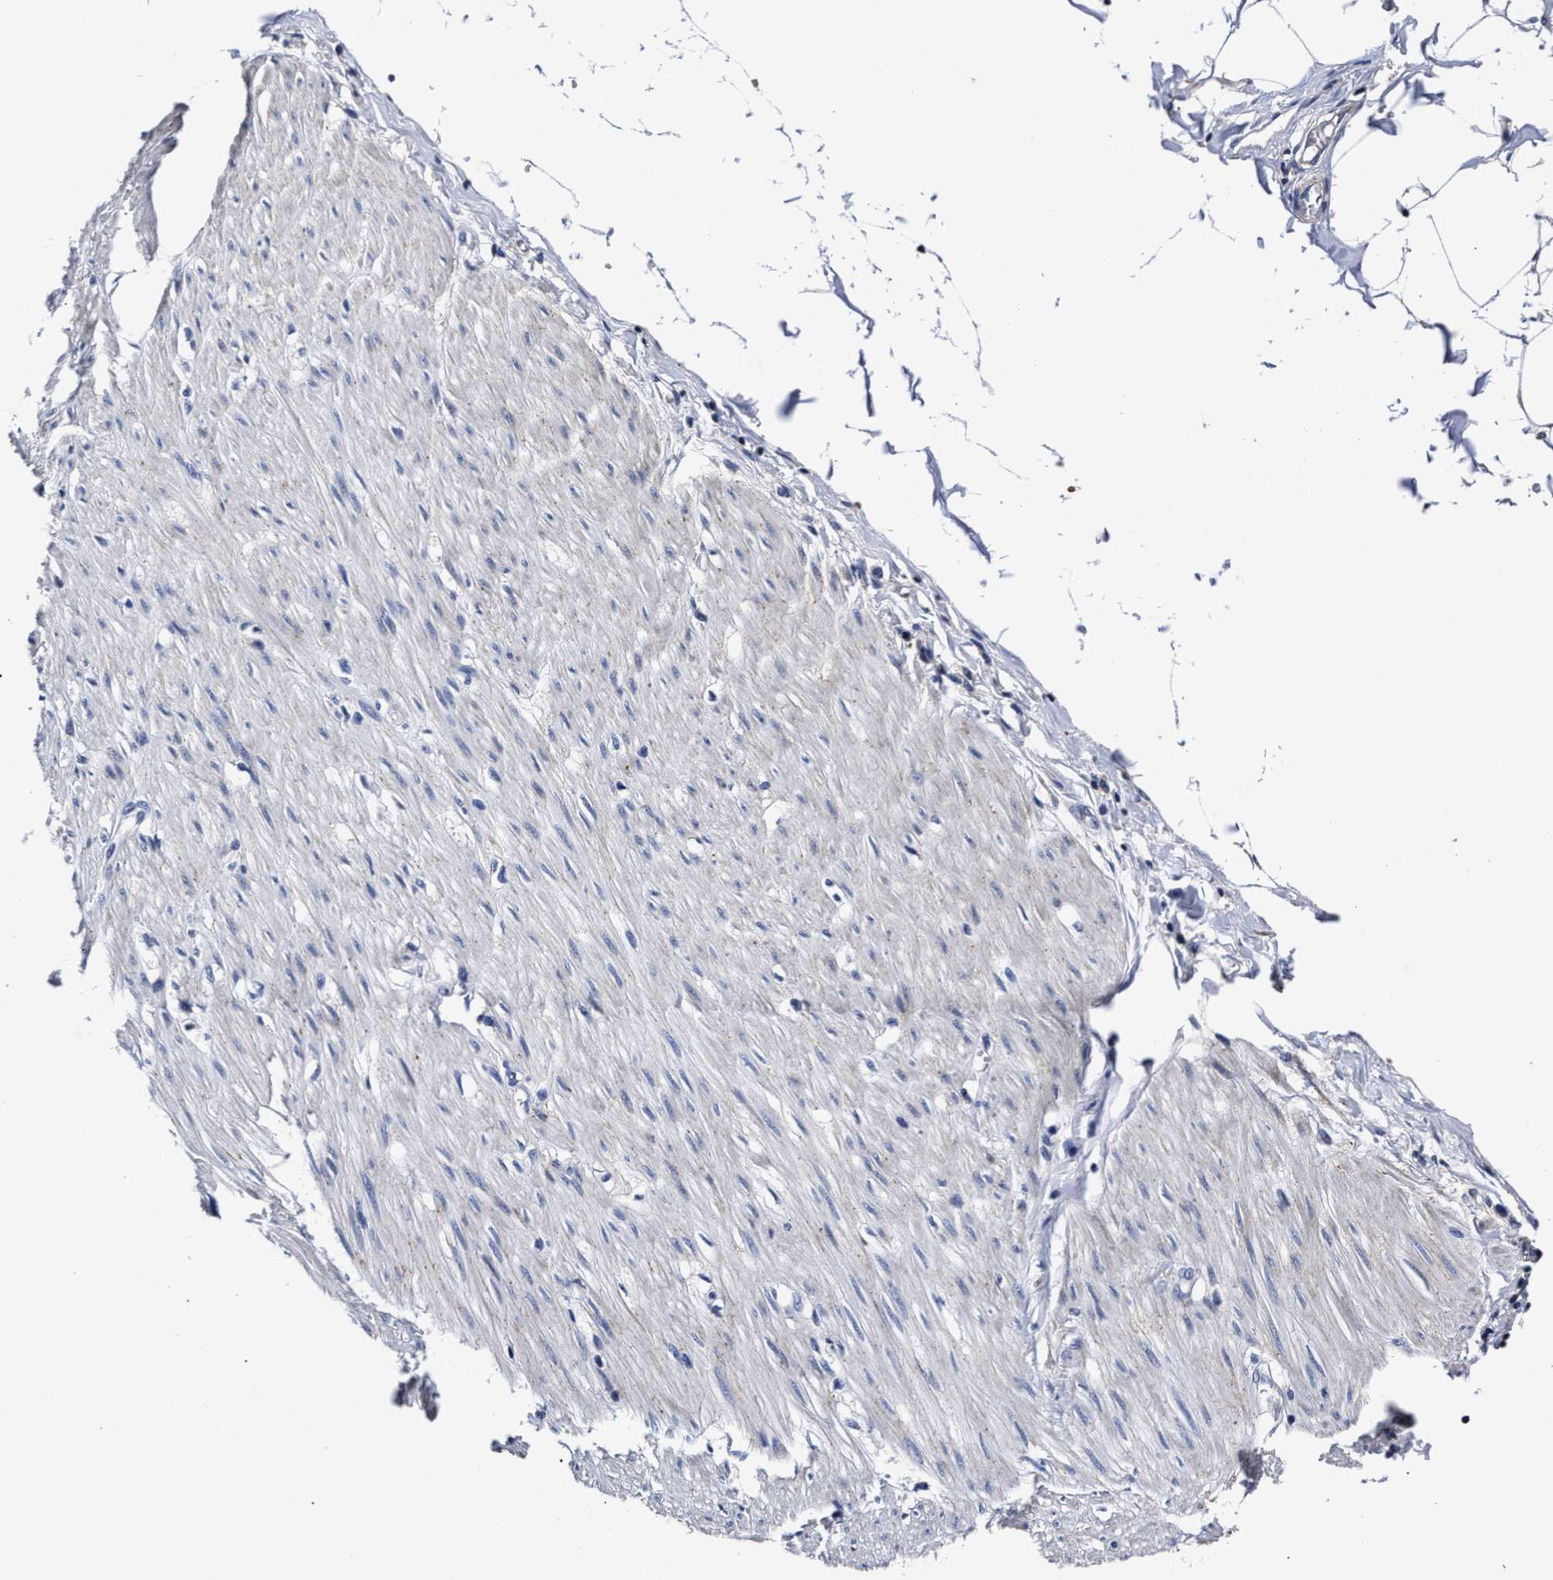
{"staining": {"intensity": "negative", "quantity": "none", "location": "none"}, "tissue": "adipose tissue", "cell_type": "Adipocytes", "image_type": "normal", "snomed": [{"axis": "morphology", "description": "Normal tissue, NOS"}, {"axis": "morphology", "description": "Adenocarcinoma, NOS"}, {"axis": "topography", "description": "Colon"}, {"axis": "topography", "description": "Peripheral nerve tissue"}], "caption": "The IHC histopathology image has no significant expression in adipocytes of adipose tissue. (Brightfield microscopy of DAB IHC at high magnification).", "gene": "OLFML2A", "patient": {"sex": "male", "age": 14}}